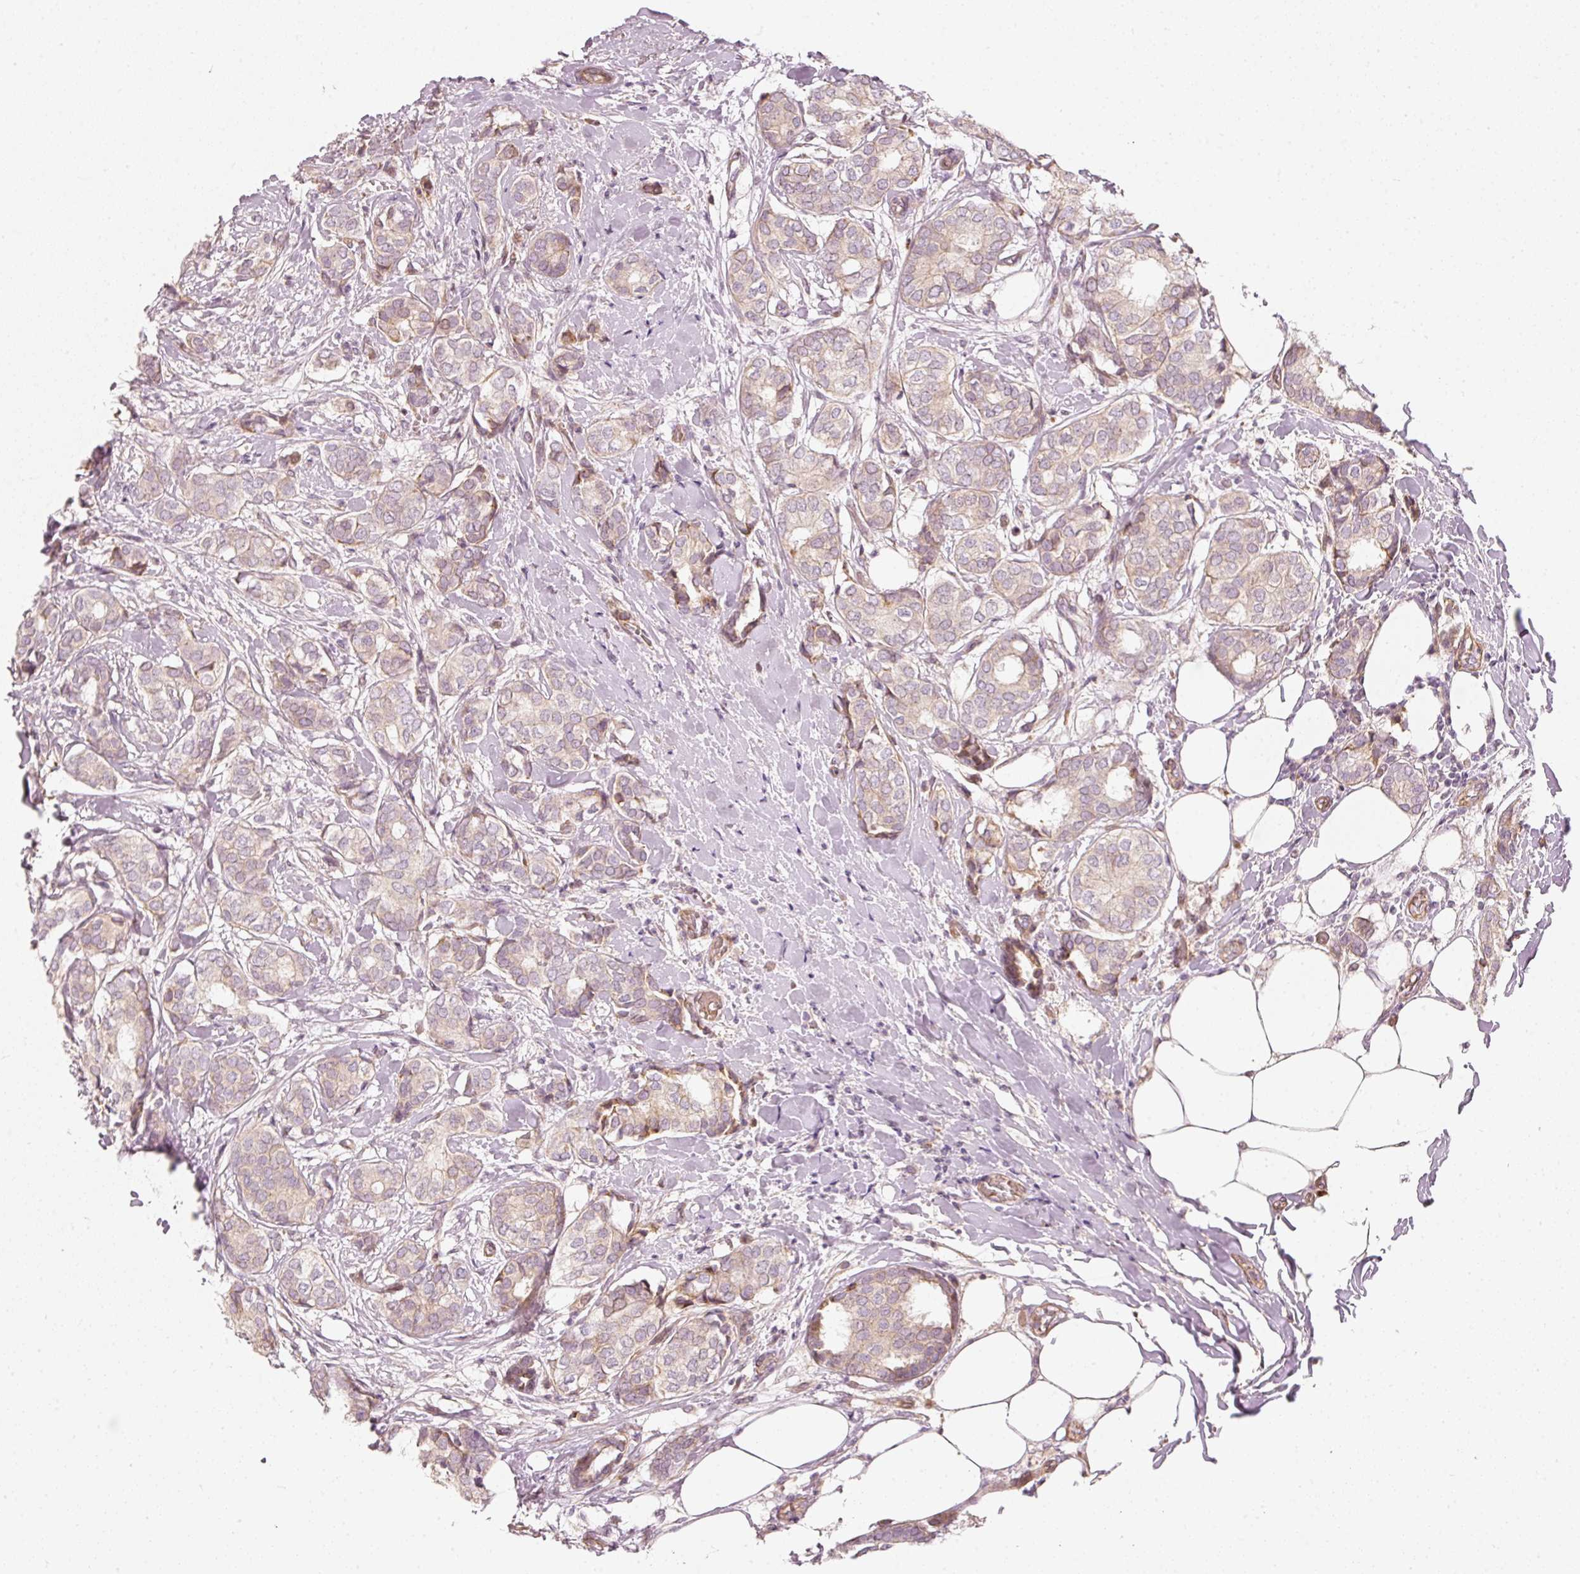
{"staining": {"intensity": "weak", "quantity": "25%-75%", "location": "cytoplasmic/membranous"}, "tissue": "breast cancer", "cell_type": "Tumor cells", "image_type": "cancer", "snomed": [{"axis": "morphology", "description": "Duct carcinoma"}, {"axis": "topography", "description": "Breast"}], "caption": "The histopathology image displays immunohistochemical staining of intraductal carcinoma (breast). There is weak cytoplasmic/membranous staining is present in about 25%-75% of tumor cells.", "gene": "KCNQ1", "patient": {"sex": "female", "age": 73}}